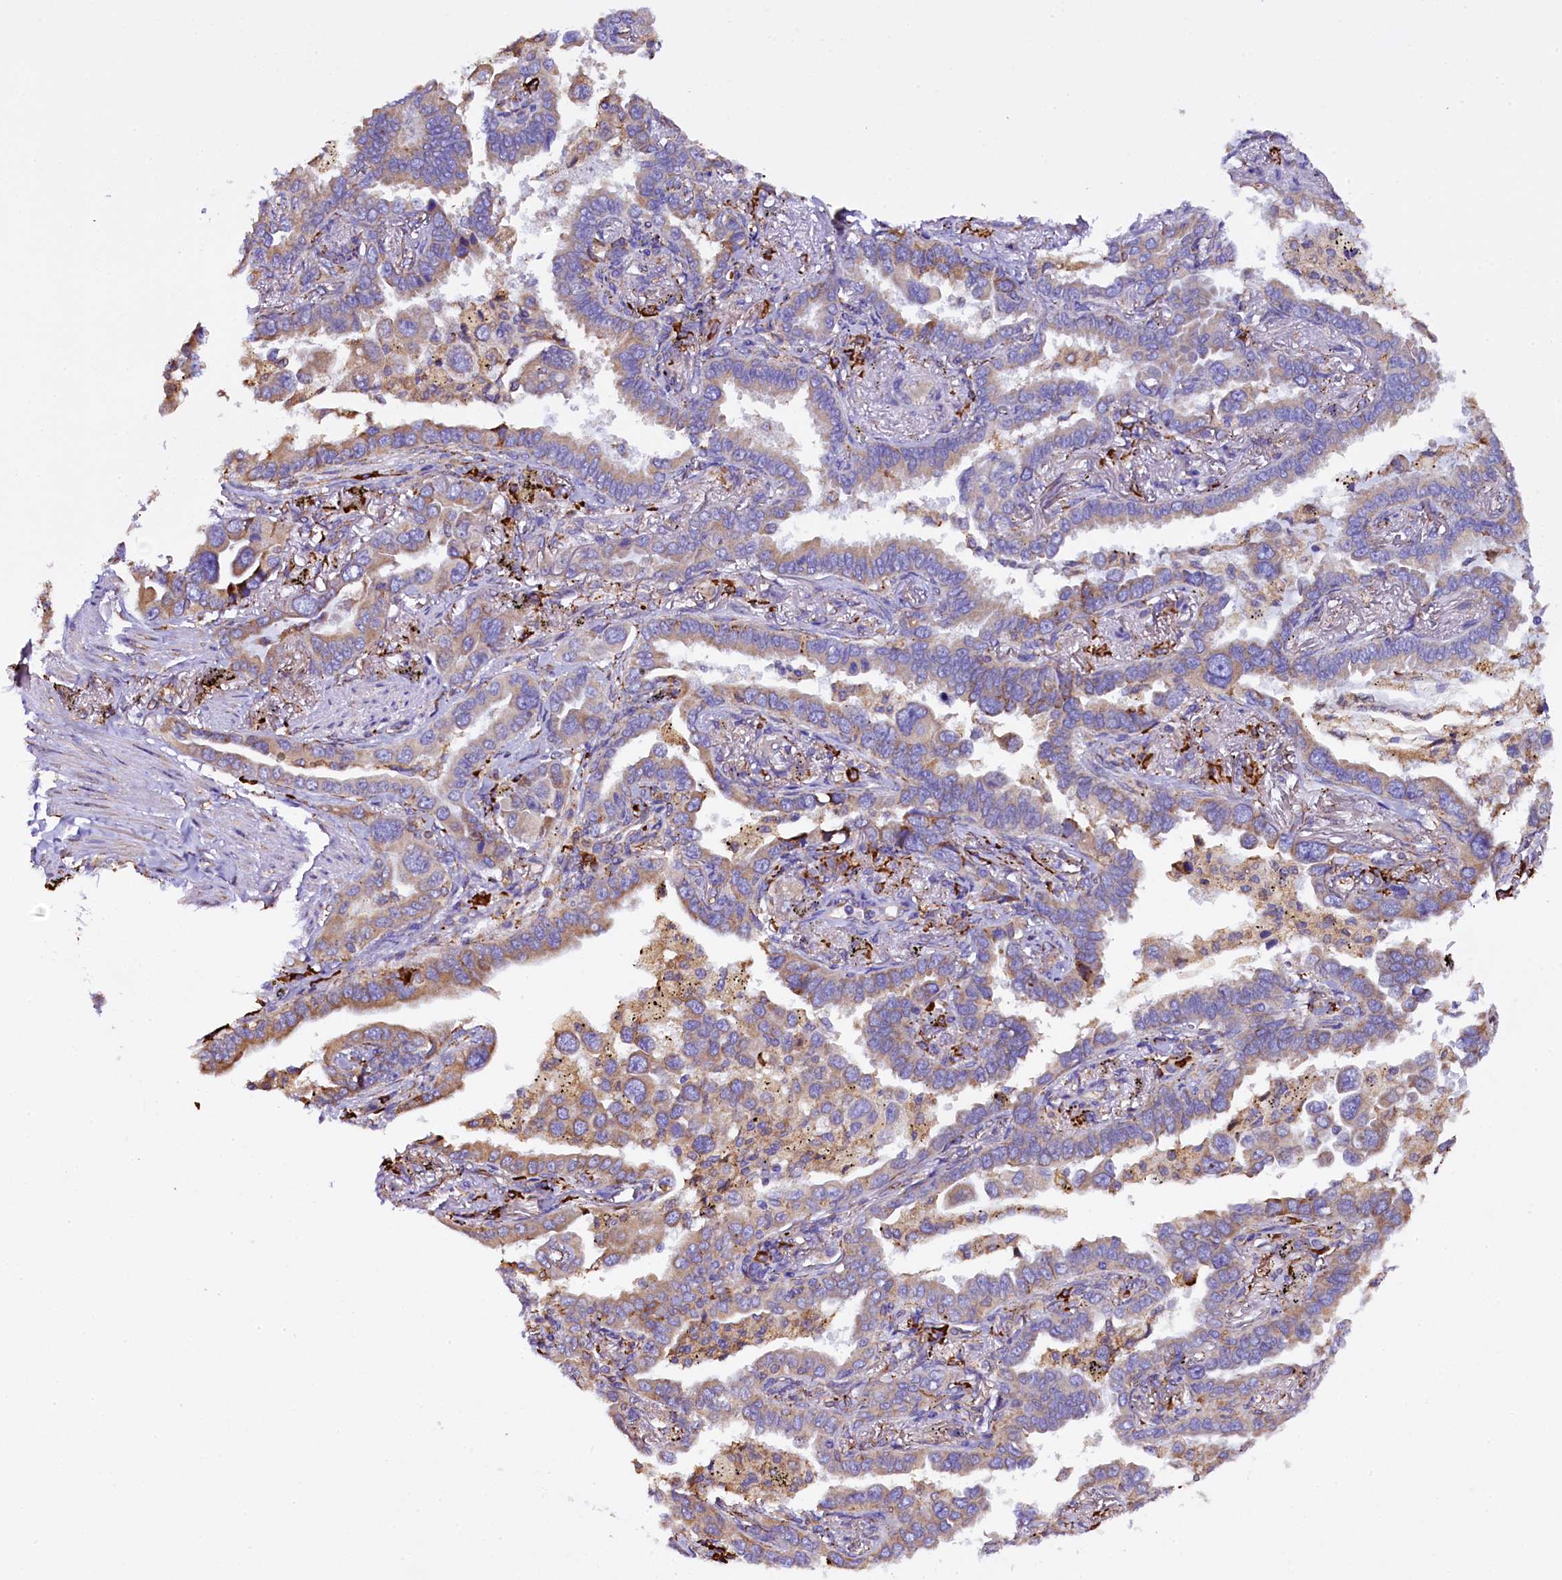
{"staining": {"intensity": "moderate", "quantity": "<25%", "location": "cytoplasmic/membranous"}, "tissue": "lung cancer", "cell_type": "Tumor cells", "image_type": "cancer", "snomed": [{"axis": "morphology", "description": "Adenocarcinoma, NOS"}, {"axis": "topography", "description": "Lung"}], "caption": "There is low levels of moderate cytoplasmic/membranous expression in tumor cells of lung cancer (adenocarcinoma), as demonstrated by immunohistochemical staining (brown color).", "gene": "CAPS2", "patient": {"sex": "male", "age": 67}}